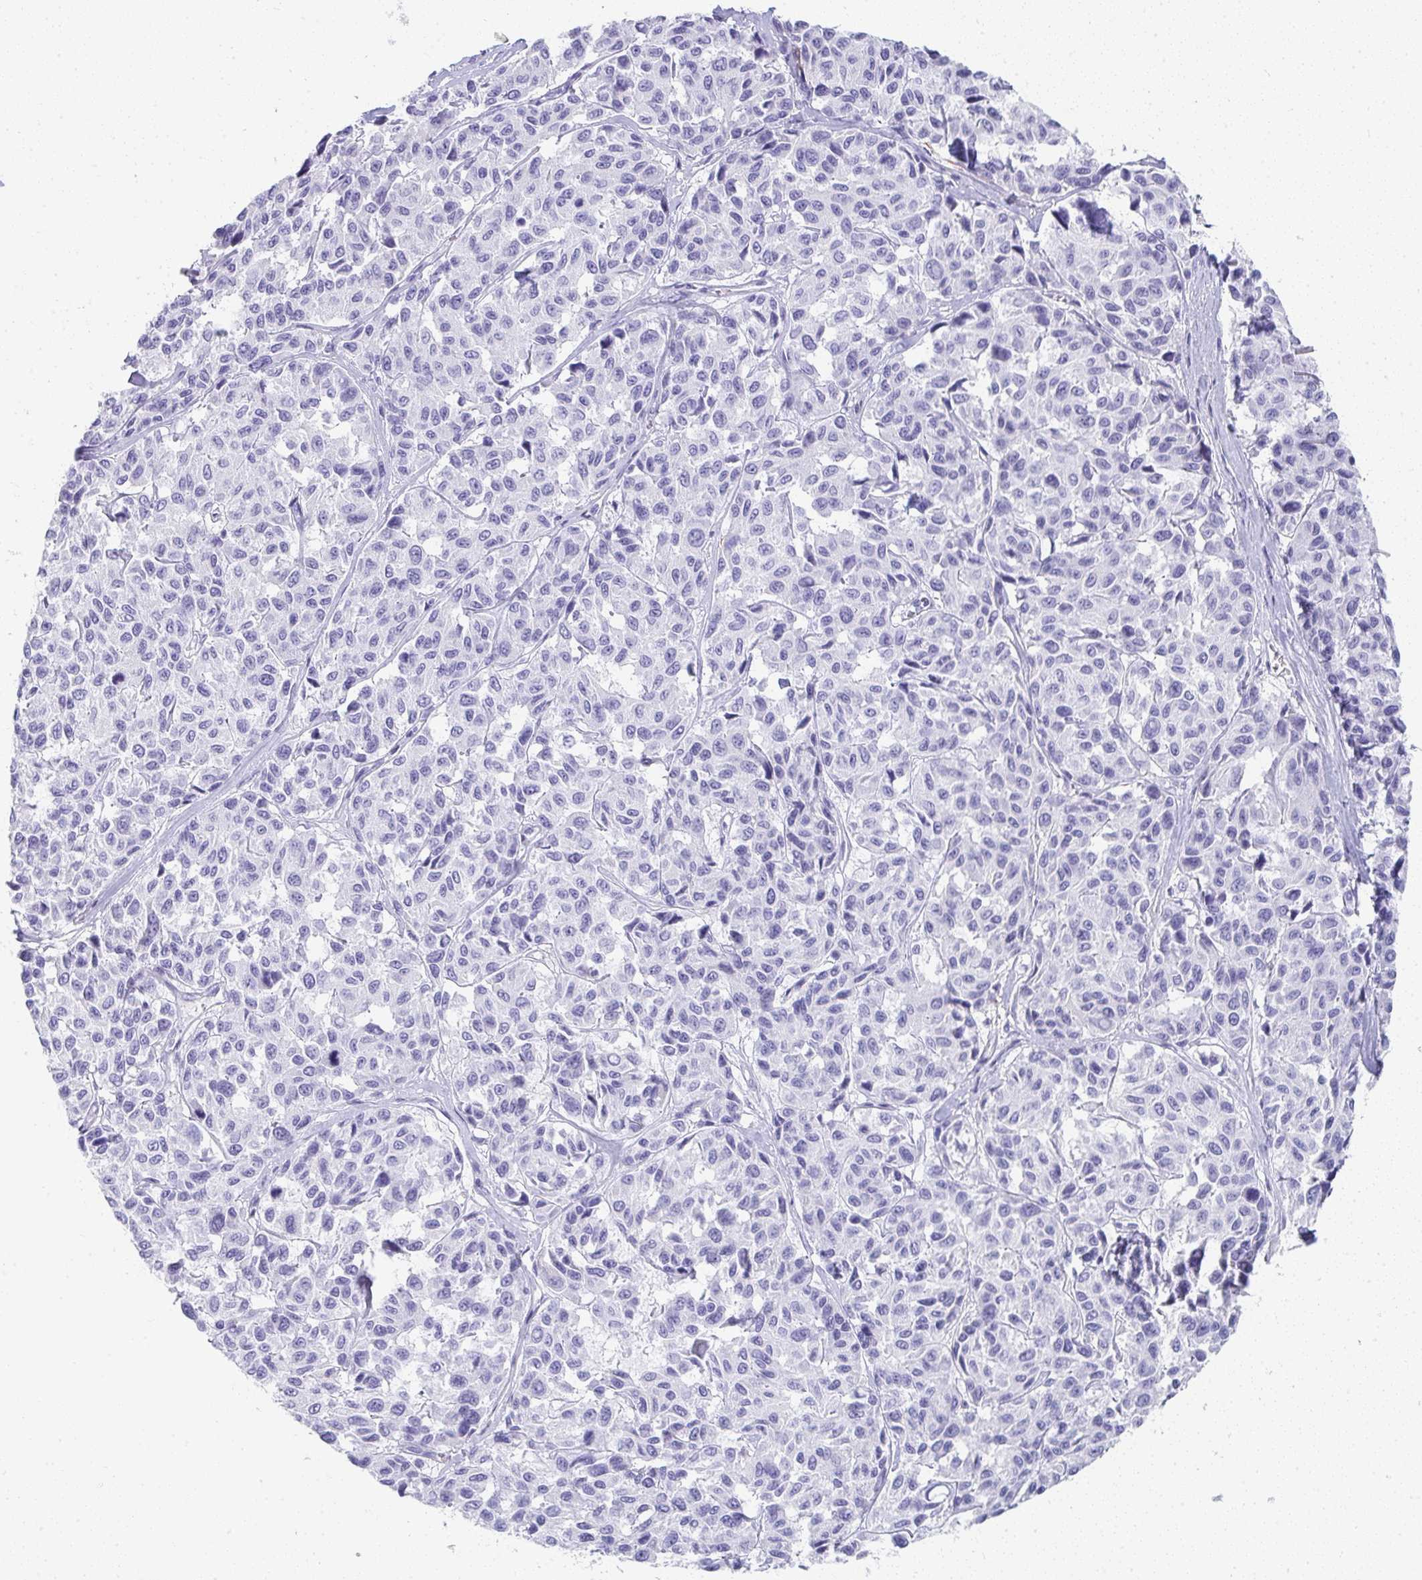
{"staining": {"intensity": "negative", "quantity": "none", "location": "none"}, "tissue": "melanoma", "cell_type": "Tumor cells", "image_type": "cancer", "snomed": [{"axis": "morphology", "description": "Malignant melanoma, NOS"}, {"axis": "topography", "description": "Skin"}], "caption": "Tumor cells are negative for protein expression in human malignant melanoma.", "gene": "PRND", "patient": {"sex": "female", "age": 66}}